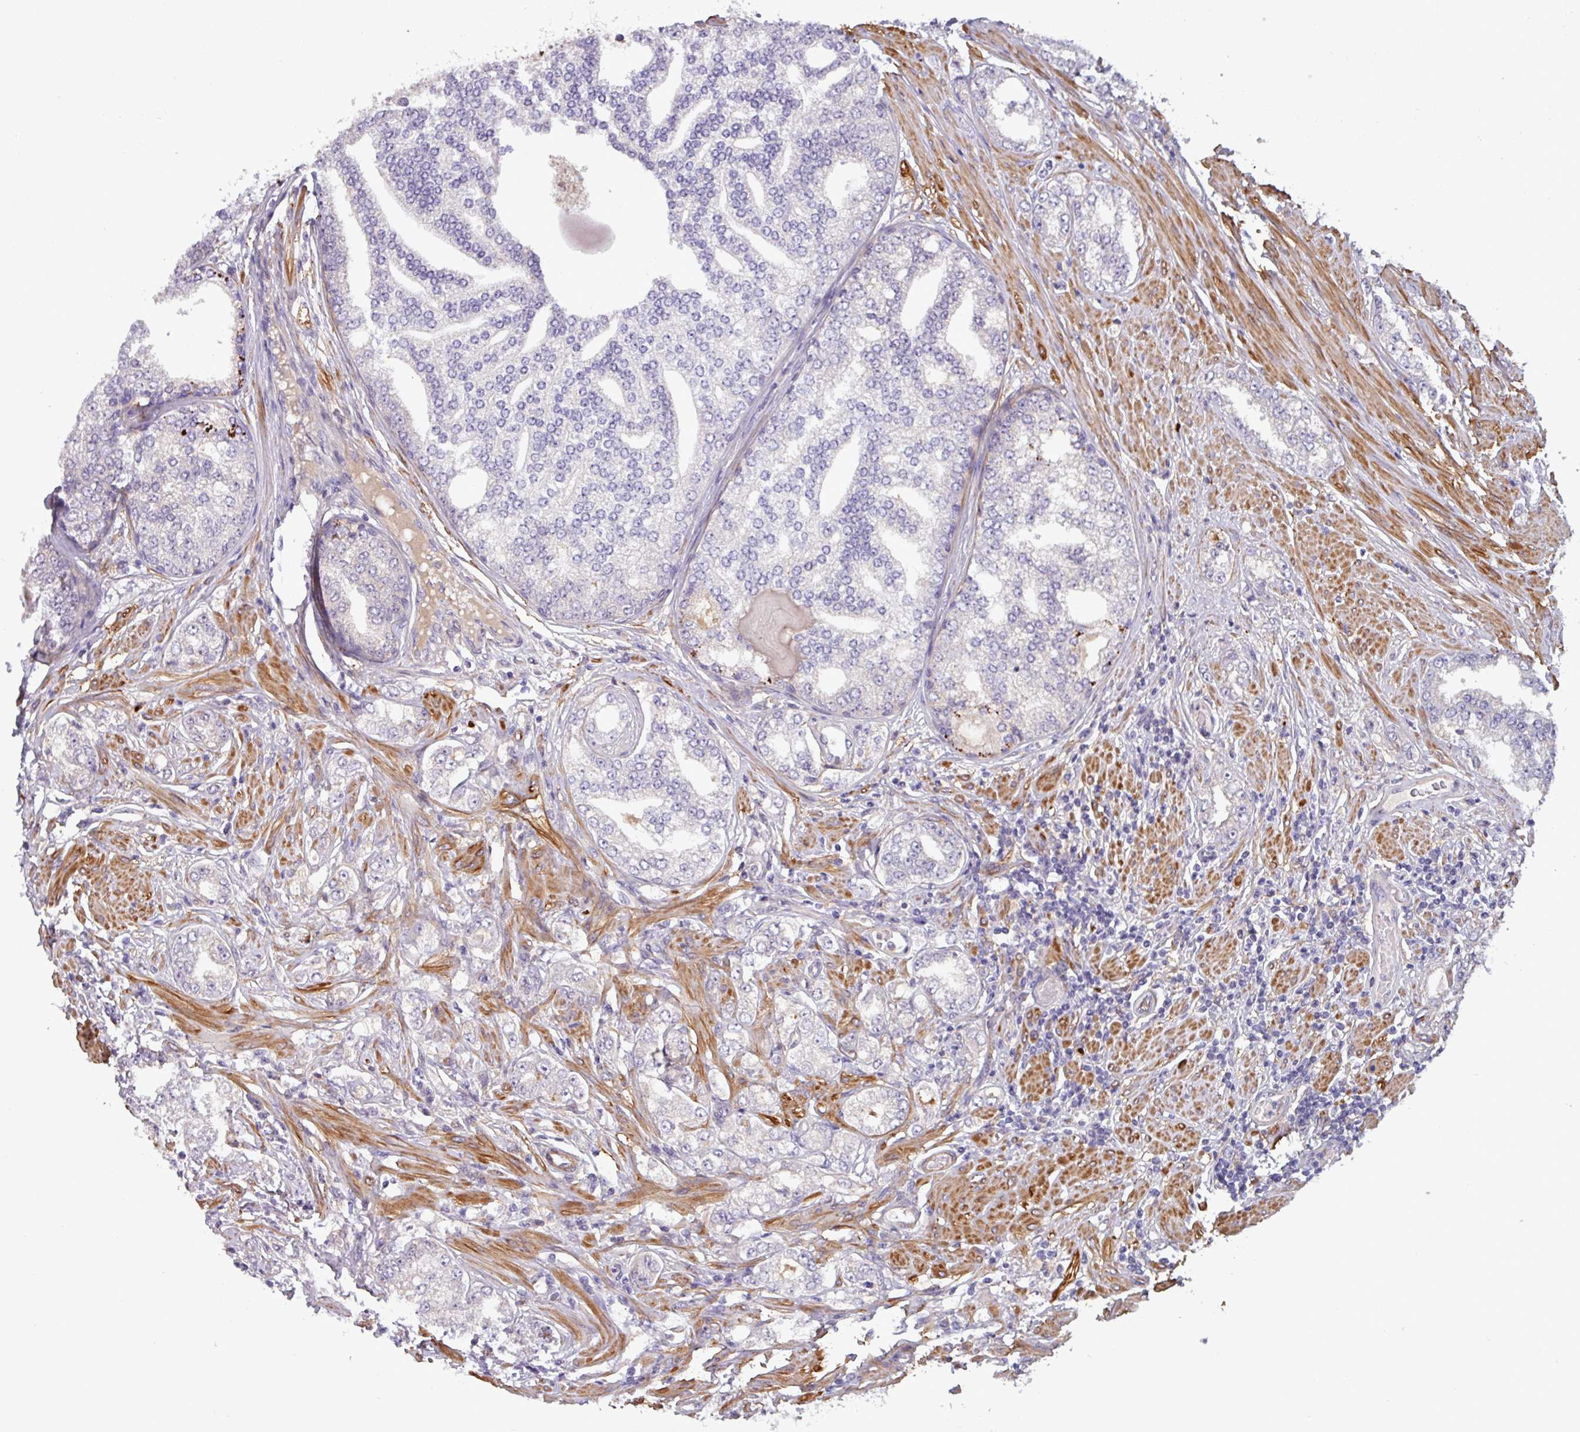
{"staining": {"intensity": "negative", "quantity": "none", "location": "none"}, "tissue": "prostate cancer", "cell_type": "Tumor cells", "image_type": "cancer", "snomed": [{"axis": "morphology", "description": "Adenocarcinoma, High grade"}, {"axis": "topography", "description": "Prostate"}], "caption": "This is an IHC histopathology image of human adenocarcinoma (high-grade) (prostate). There is no expression in tumor cells.", "gene": "PCED1A", "patient": {"sex": "male", "age": 64}}